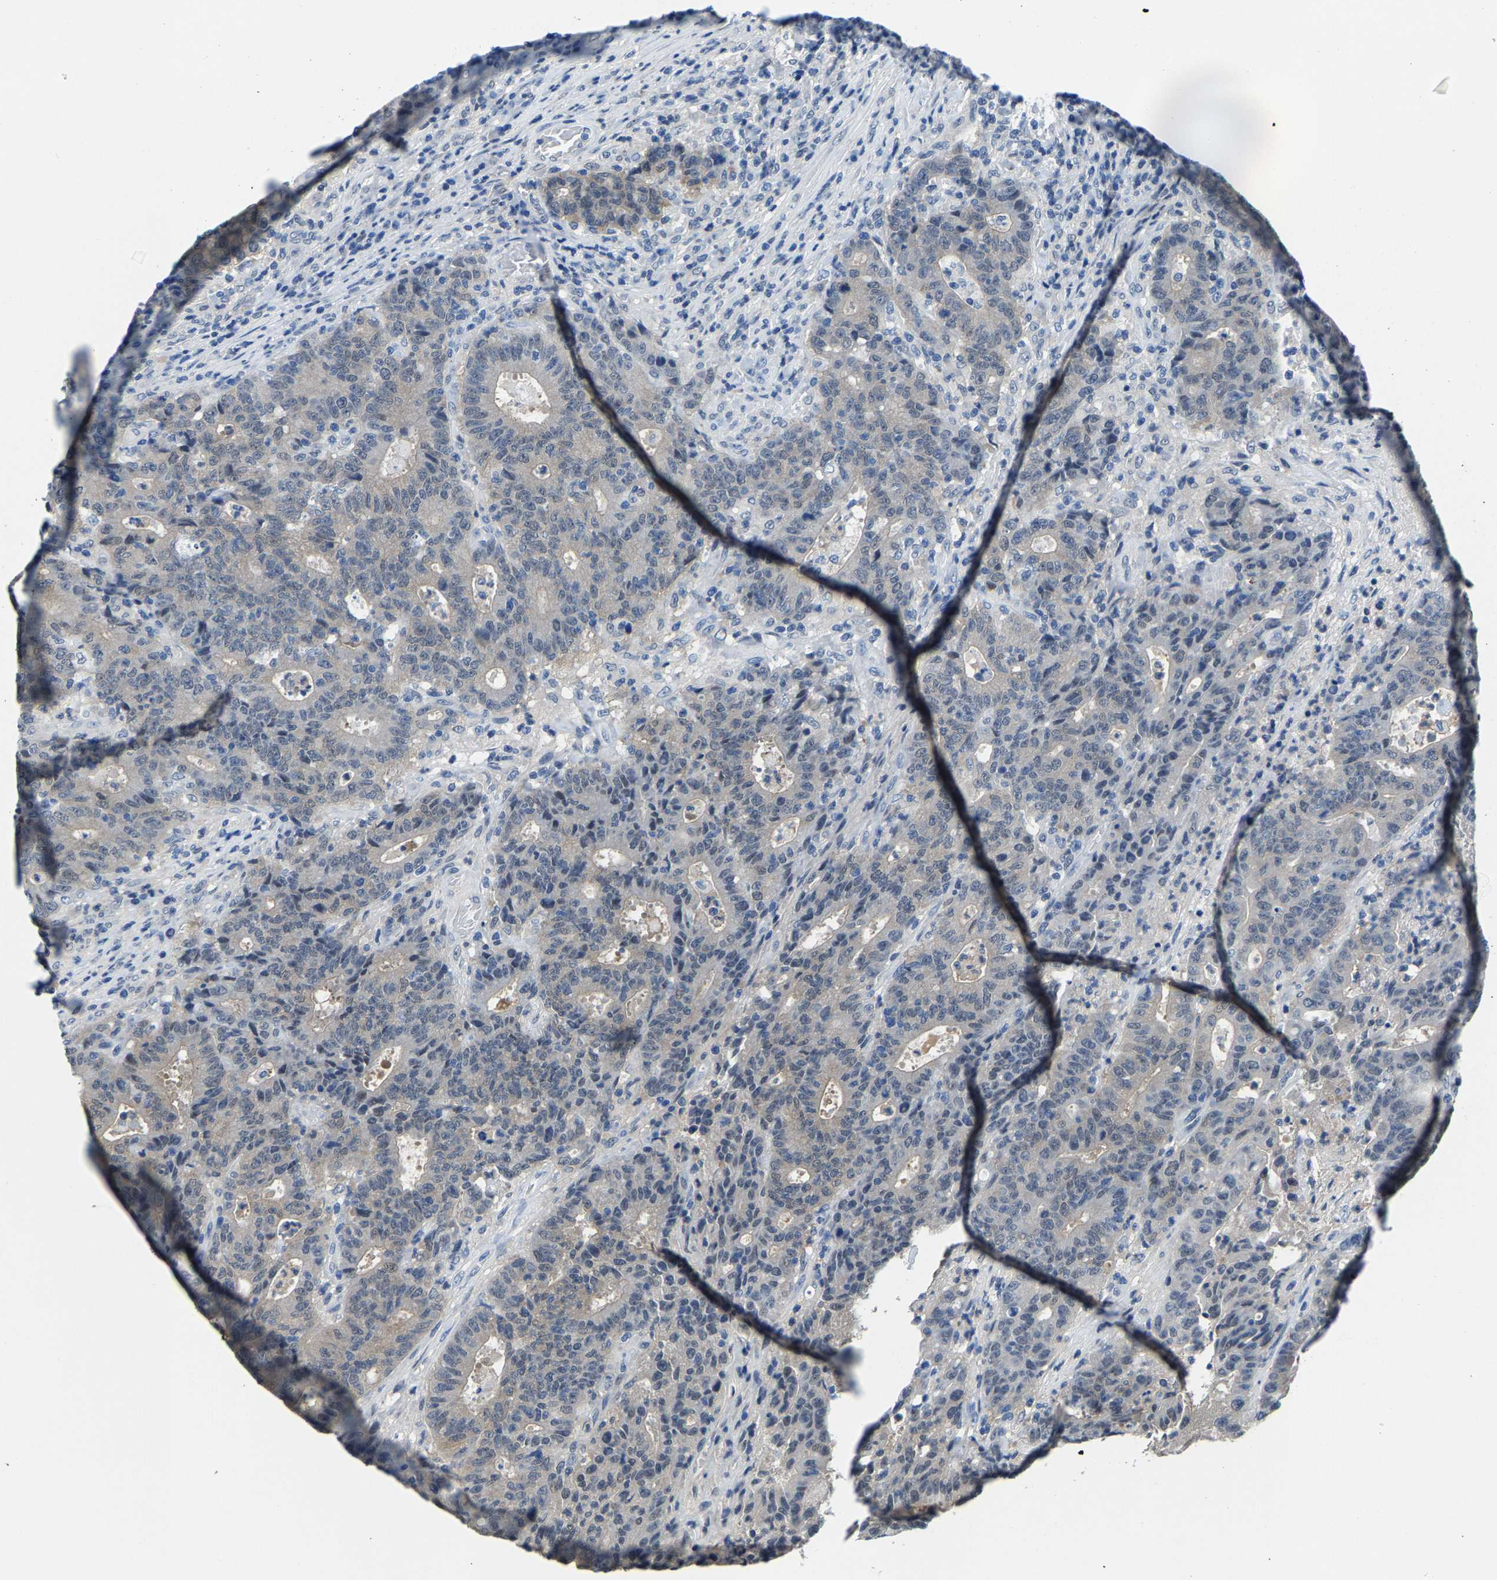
{"staining": {"intensity": "weak", "quantity": "<25%", "location": "cytoplasmic/membranous"}, "tissue": "colorectal cancer", "cell_type": "Tumor cells", "image_type": "cancer", "snomed": [{"axis": "morphology", "description": "Adenocarcinoma, NOS"}, {"axis": "topography", "description": "Colon"}], "caption": "Colorectal adenocarcinoma stained for a protein using immunohistochemistry displays no staining tumor cells.", "gene": "SSH3", "patient": {"sex": "female", "age": 75}}